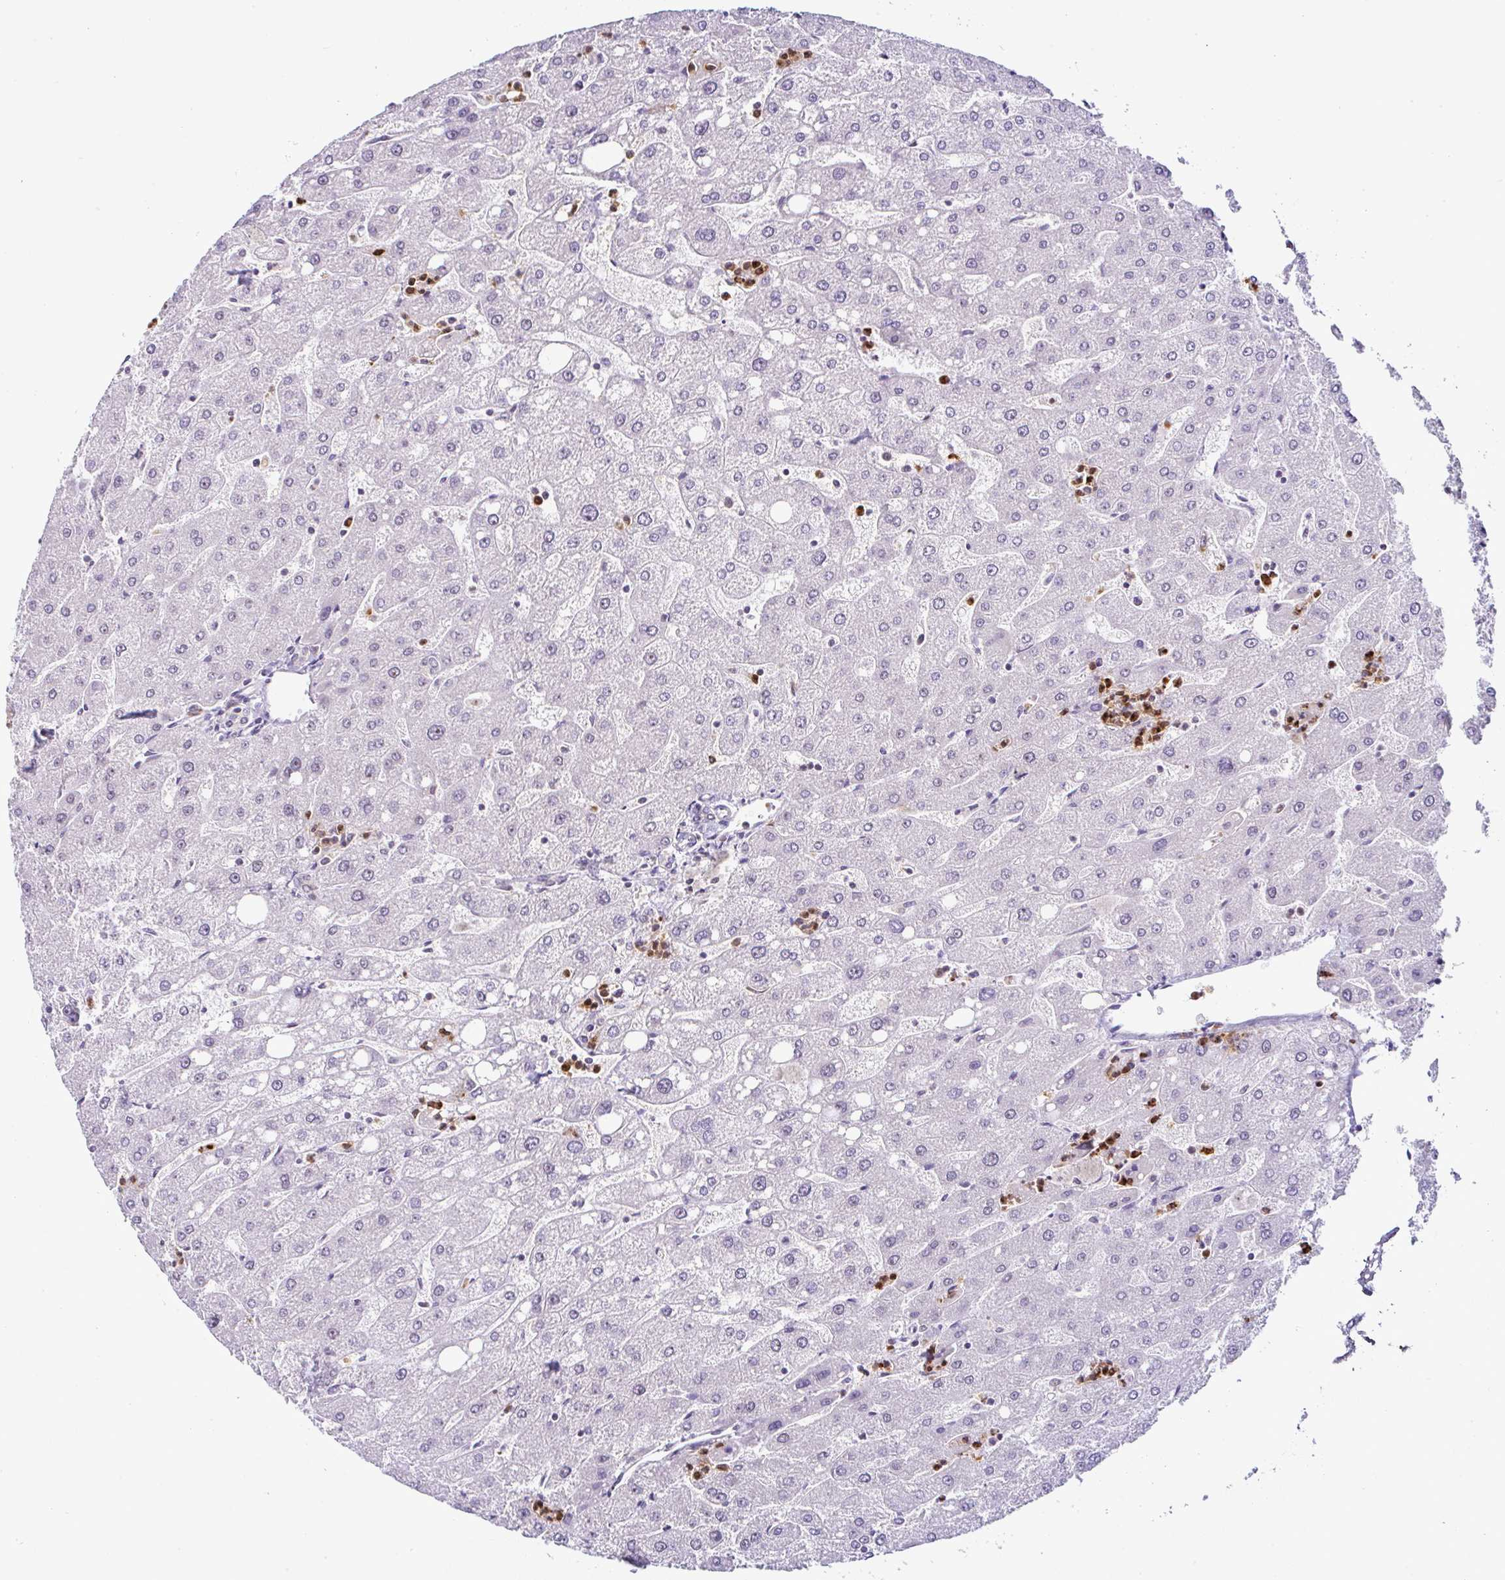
{"staining": {"intensity": "negative", "quantity": "none", "location": "none"}, "tissue": "liver", "cell_type": "Cholangiocytes", "image_type": "normal", "snomed": [{"axis": "morphology", "description": "Normal tissue, NOS"}, {"axis": "topography", "description": "Liver"}], "caption": "DAB immunohistochemical staining of normal liver reveals no significant staining in cholangiocytes.", "gene": "PTPN2", "patient": {"sex": "male", "age": 67}}